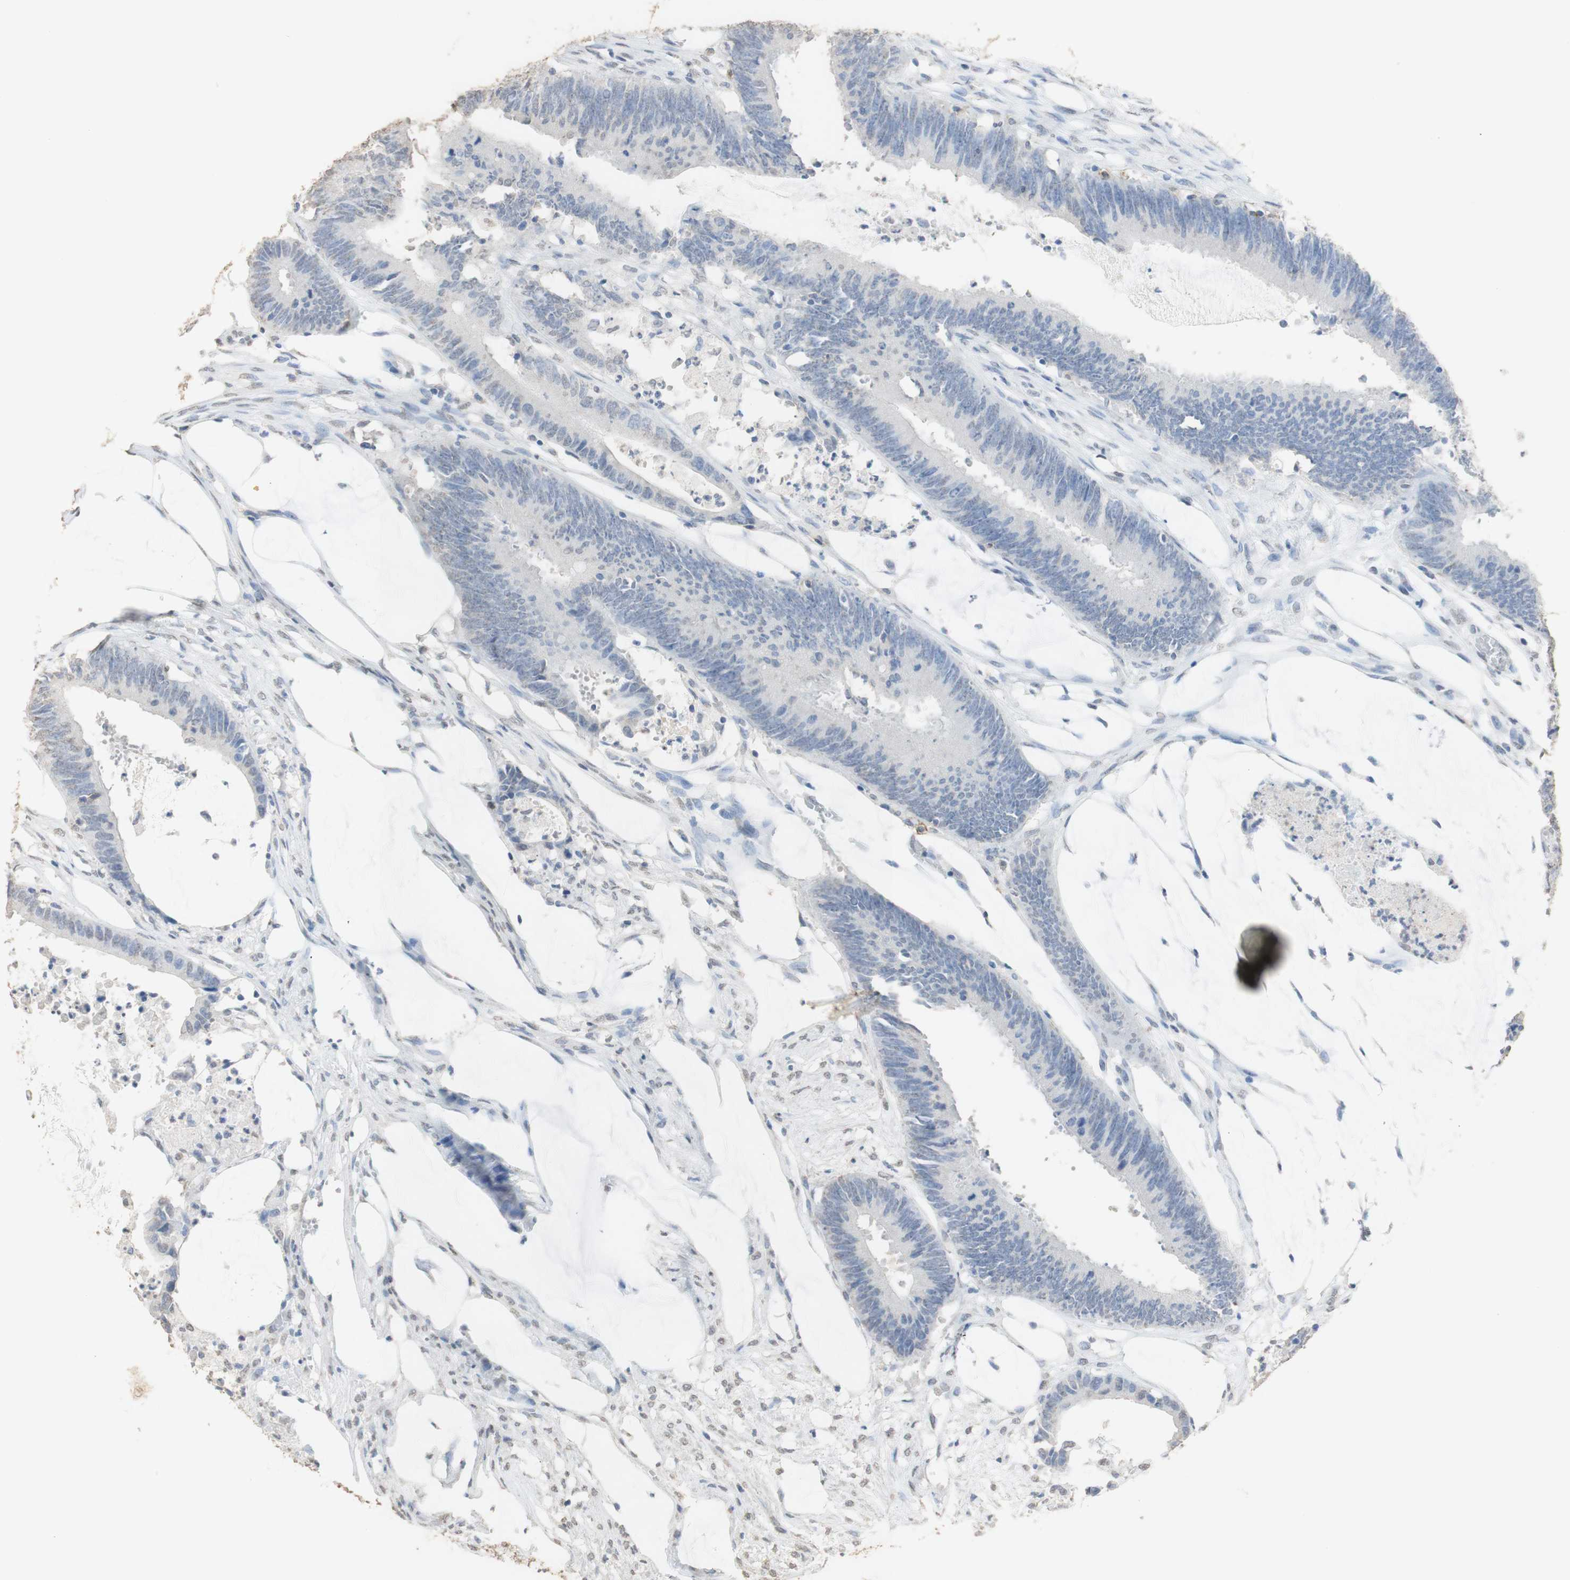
{"staining": {"intensity": "weak", "quantity": "<25%", "location": "nuclear"}, "tissue": "colorectal cancer", "cell_type": "Tumor cells", "image_type": "cancer", "snomed": [{"axis": "morphology", "description": "Adenocarcinoma, NOS"}, {"axis": "topography", "description": "Rectum"}], "caption": "High power microscopy photomicrograph of an IHC photomicrograph of colorectal adenocarcinoma, revealing no significant expression in tumor cells.", "gene": "L1CAM", "patient": {"sex": "female", "age": 66}}